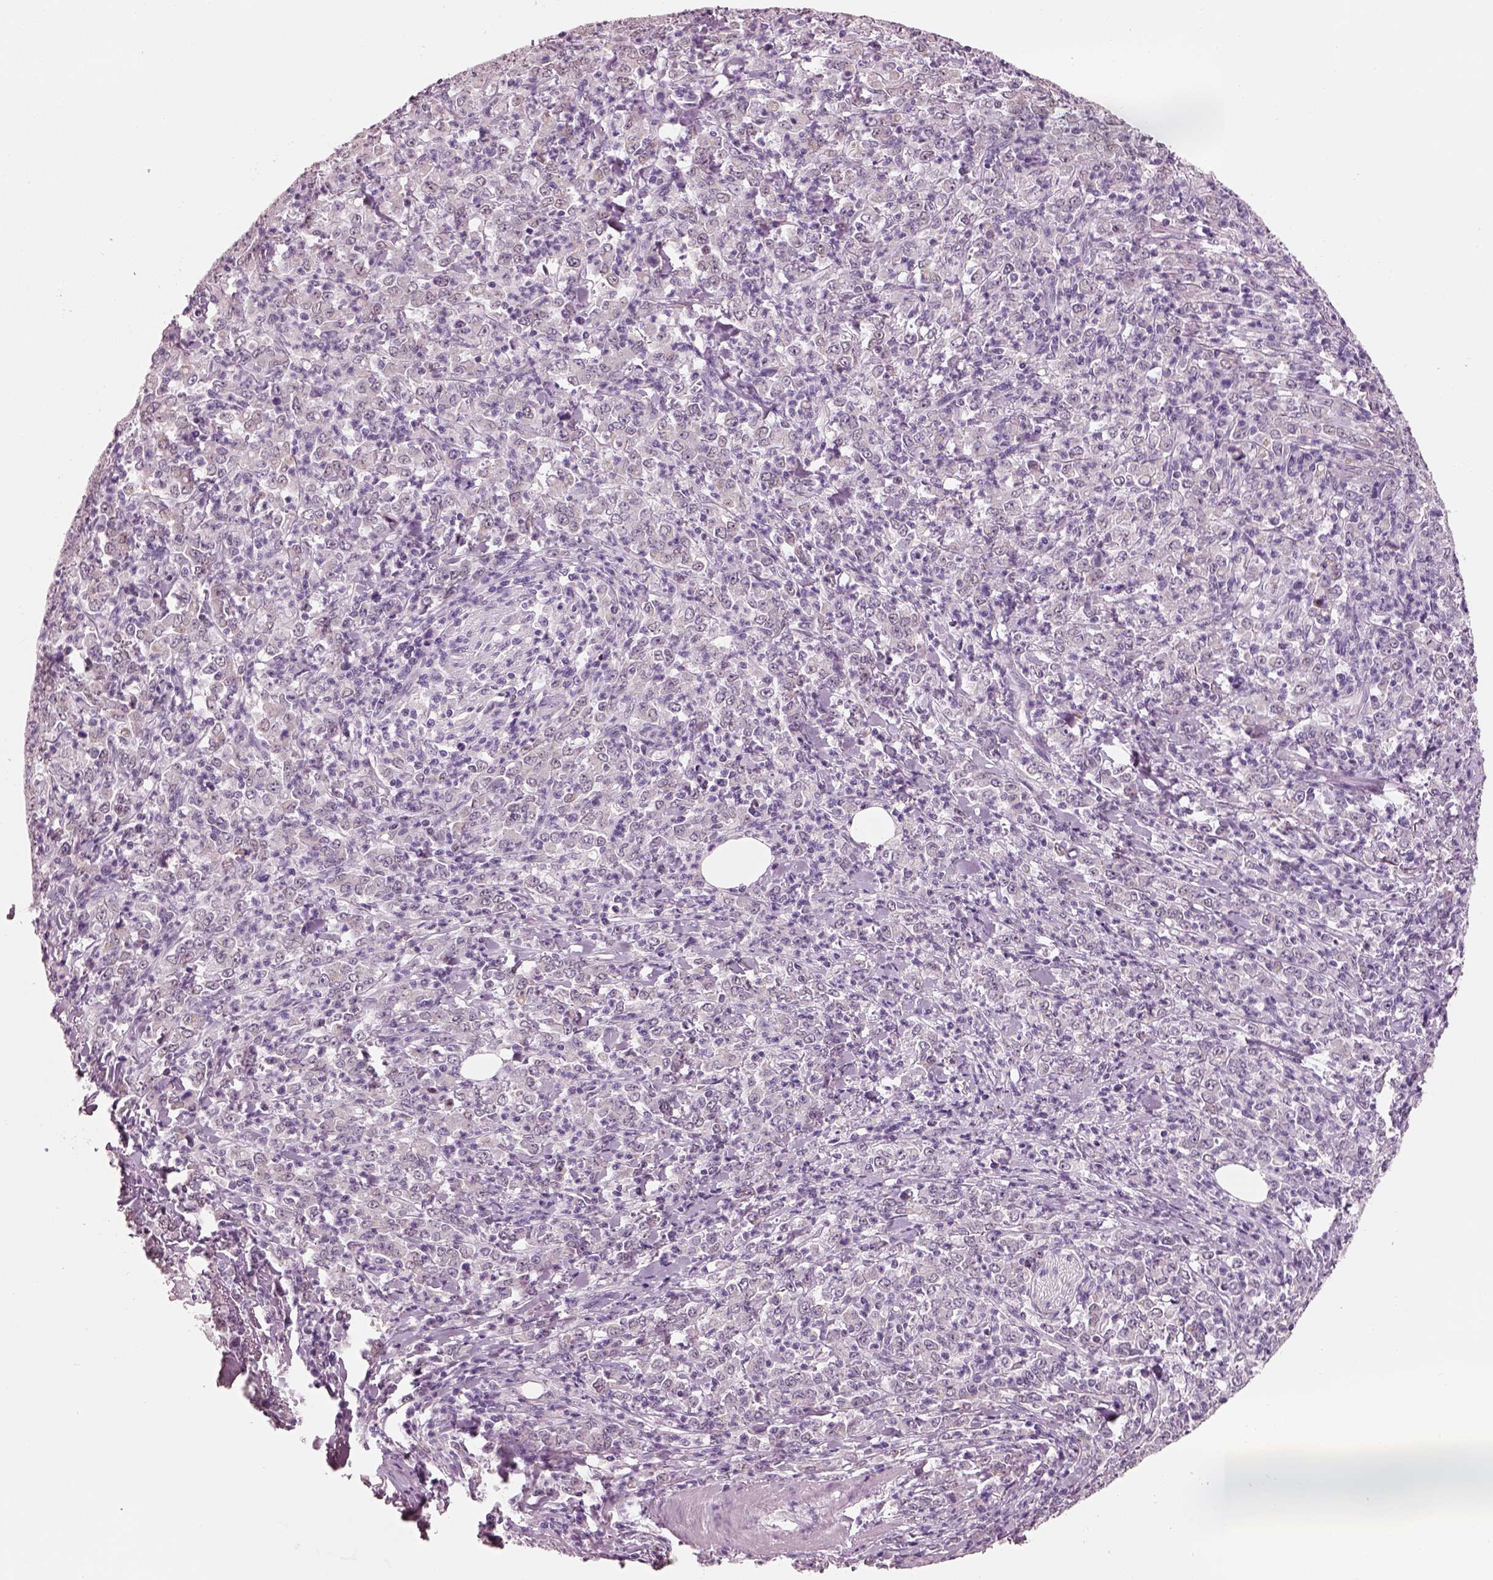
{"staining": {"intensity": "negative", "quantity": "none", "location": "none"}, "tissue": "stomach cancer", "cell_type": "Tumor cells", "image_type": "cancer", "snomed": [{"axis": "morphology", "description": "Adenocarcinoma, NOS"}, {"axis": "topography", "description": "Stomach, lower"}], "caption": "Immunohistochemistry histopathology image of adenocarcinoma (stomach) stained for a protein (brown), which displays no positivity in tumor cells. Brightfield microscopy of IHC stained with DAB (brown) and hematoxylin (blue), captured at high magnification.", "gene": "ELSPBP1", "patient": {"sex": "female", "age": 71}}